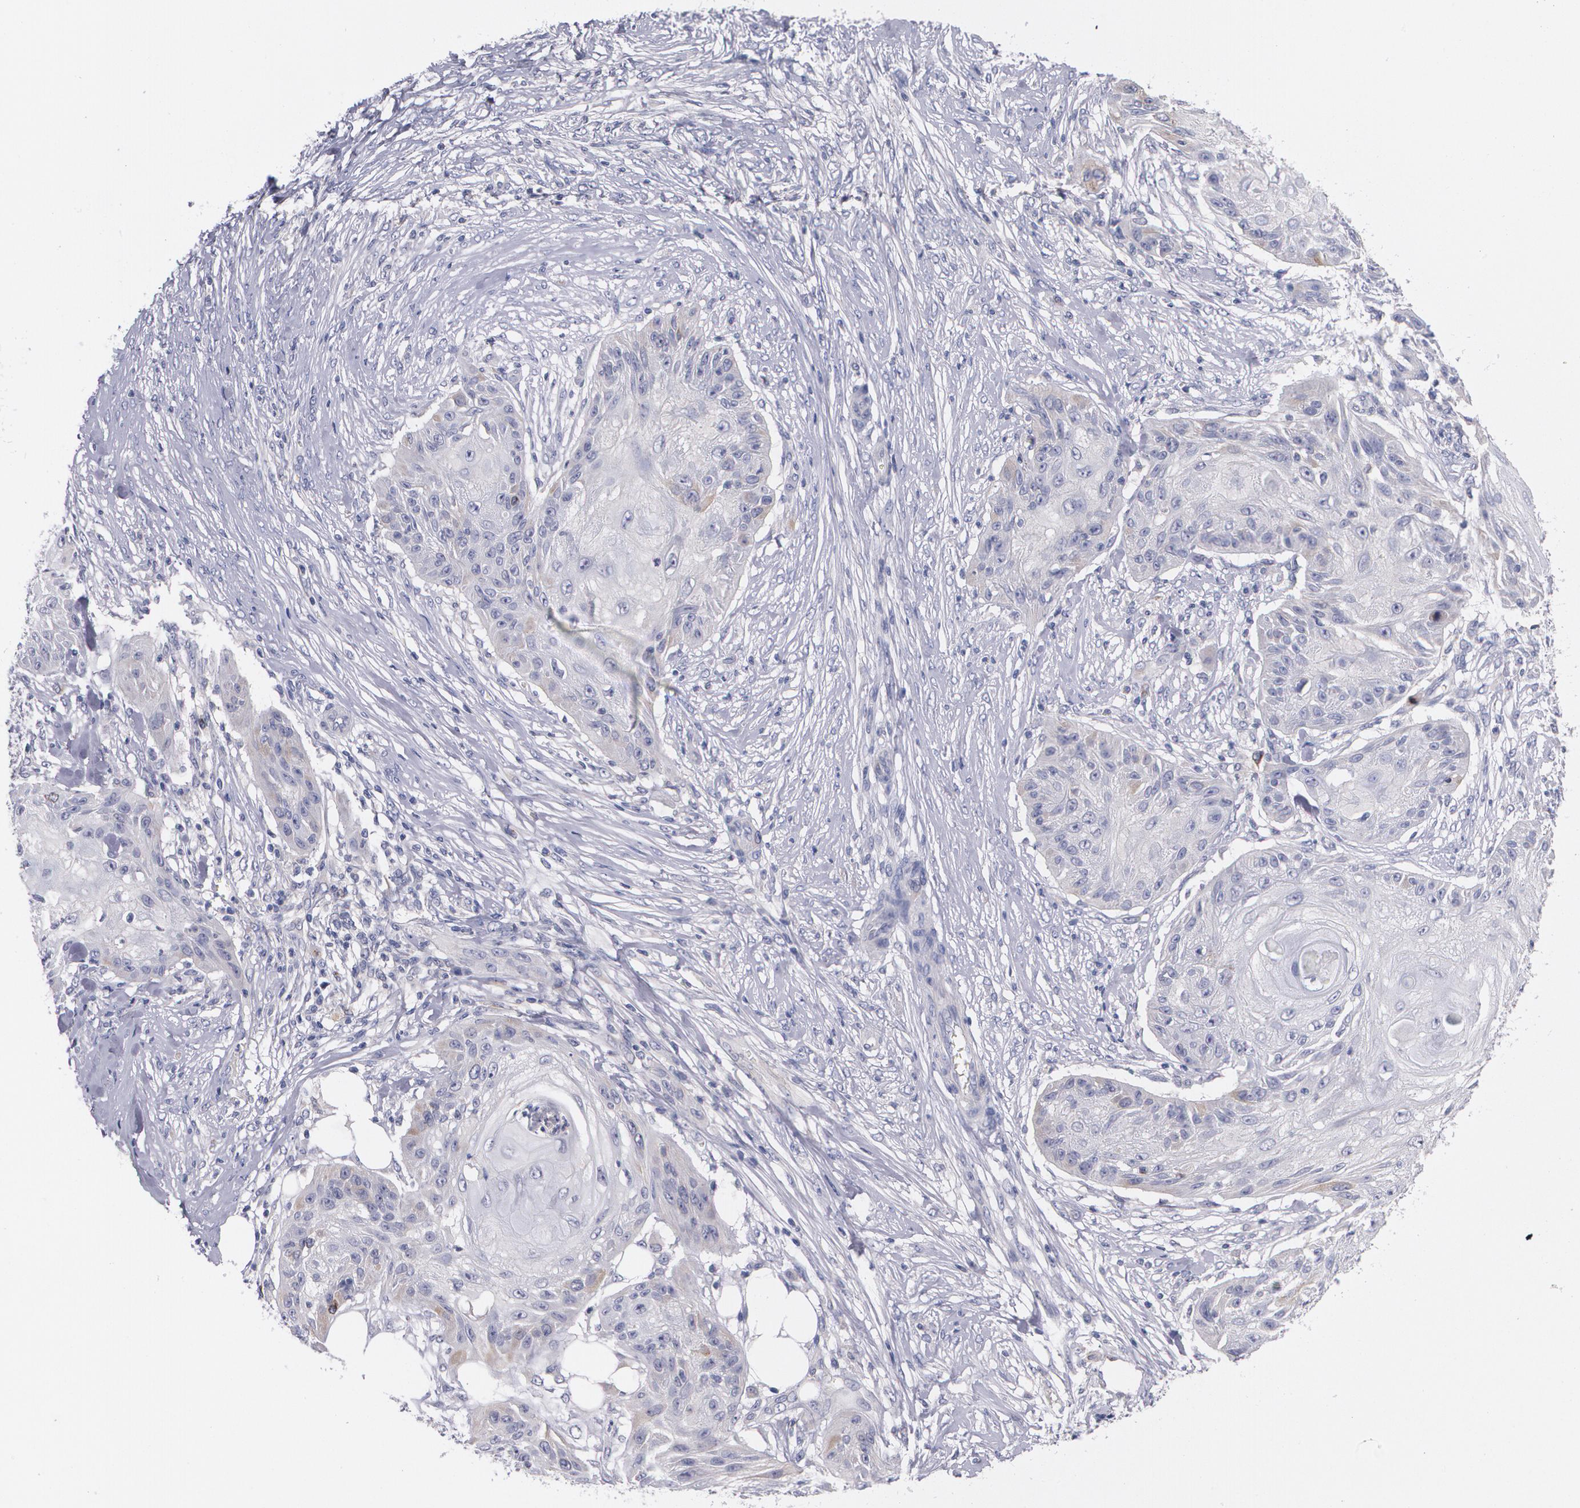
{"staining": {"intensity": "weak", "quantity": "<25%", "location": "cytoplasmic/membranous"}, "tissue": "skin cancer", "cell_type": "Tumor cells", "image_type": "cancer", "snomed": [{"axis": "morphology", "description": "Squamous cell carcinoma, NOS"}, {"axis": "topography", "description": "Skin"}], "caption": "The image shows no staining of tumor cells in skin squamous cell carcinoma. (DAB immunohistochemistry (IHC) with hematoxylin counter stain).", "gene": "HMMR", "patient": {"sex": "female", "age": 88}}